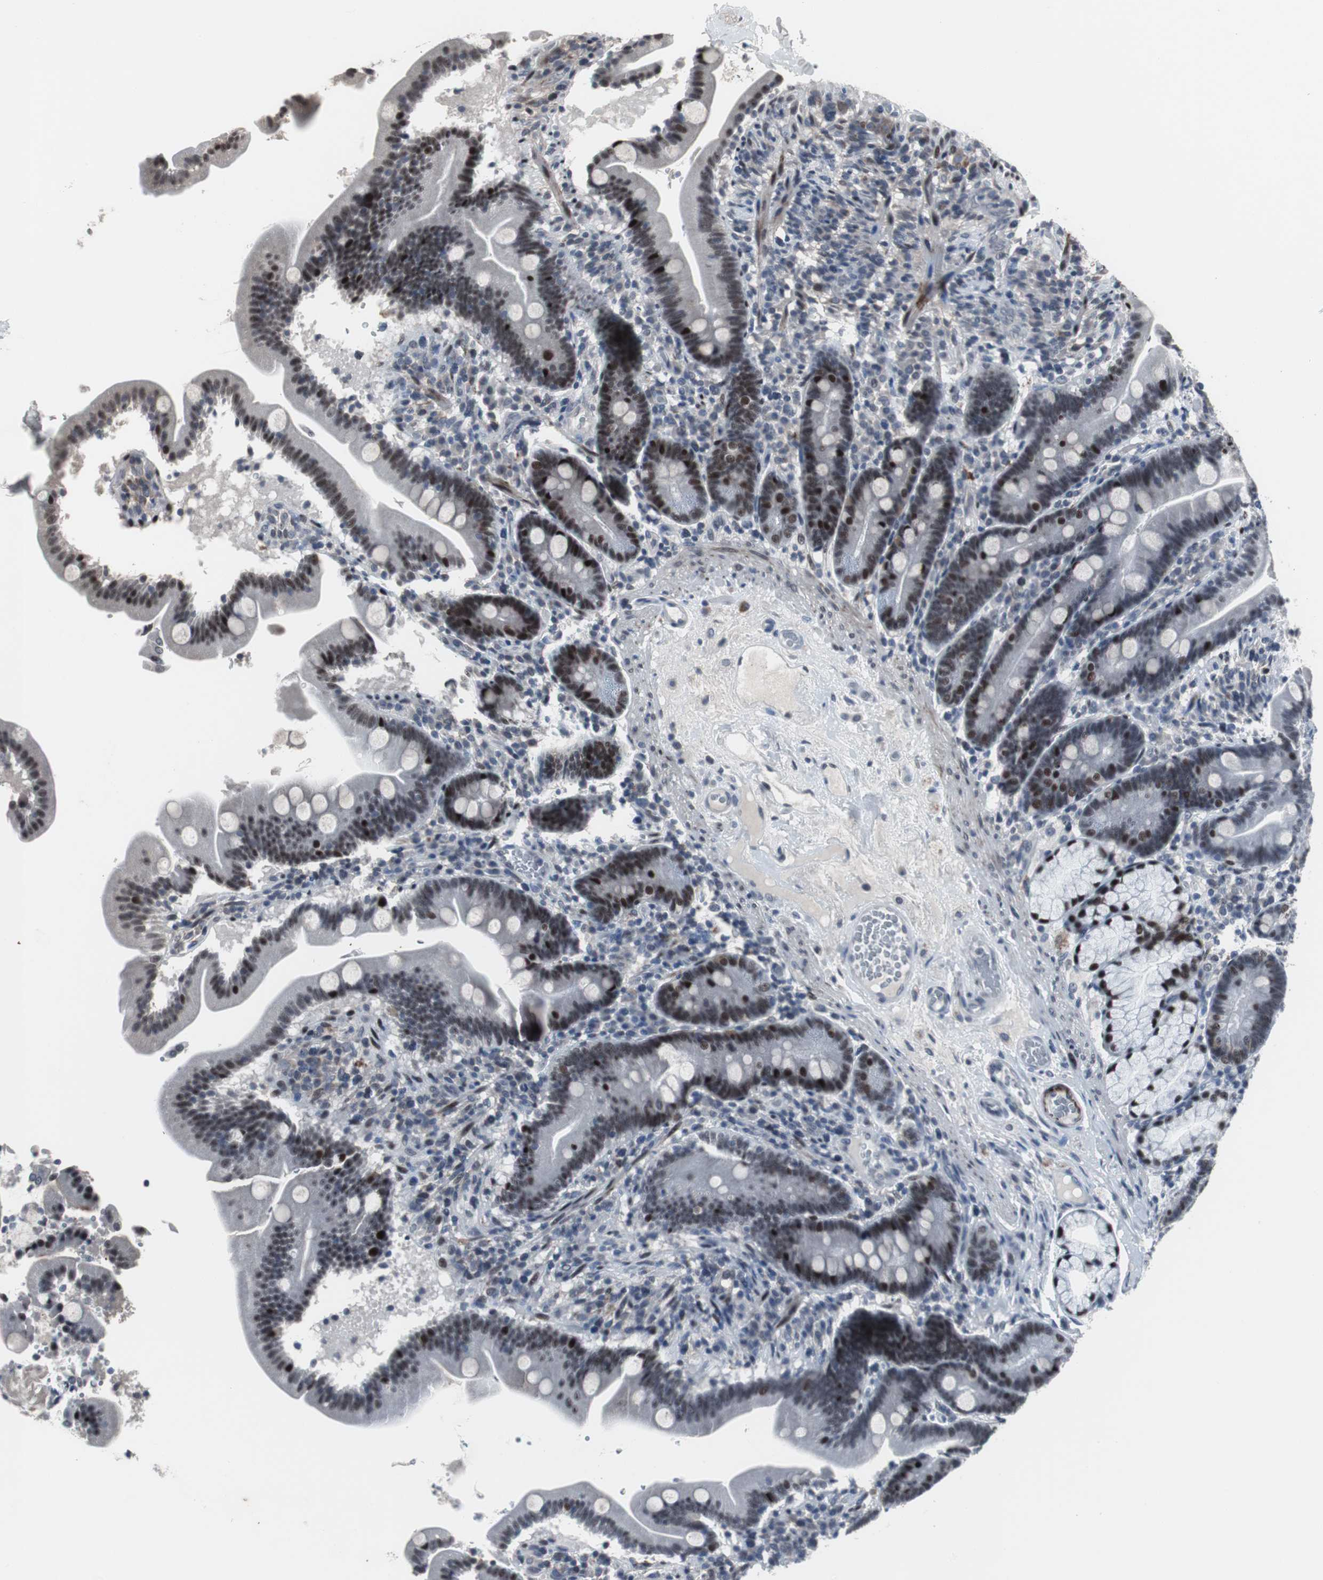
{"staining": {"intensity": "moderate", "quantity": ">75%", "location": "cytoplasmic/membranous,nuclear"}, "tissue": "duodenum", "cell_type": "Glandular cells", "image_type": "normal", "snomed": [{"axis": "morphology", "description": "Normal tissue, NOS"}, {"axis": "topography", "description": "Duodenum"}], "caption": "Immunohistochemical staining of unremarkable duodenum displays medium levels of moderate cytoplasmic/membranous,nuclear expression in about >75% of glandular cells. (brown staining indicates protein expression, while blue staining denotes nuclei).", "gene": "FOXP4", "patient": {"sex": "male", "age": 54}}